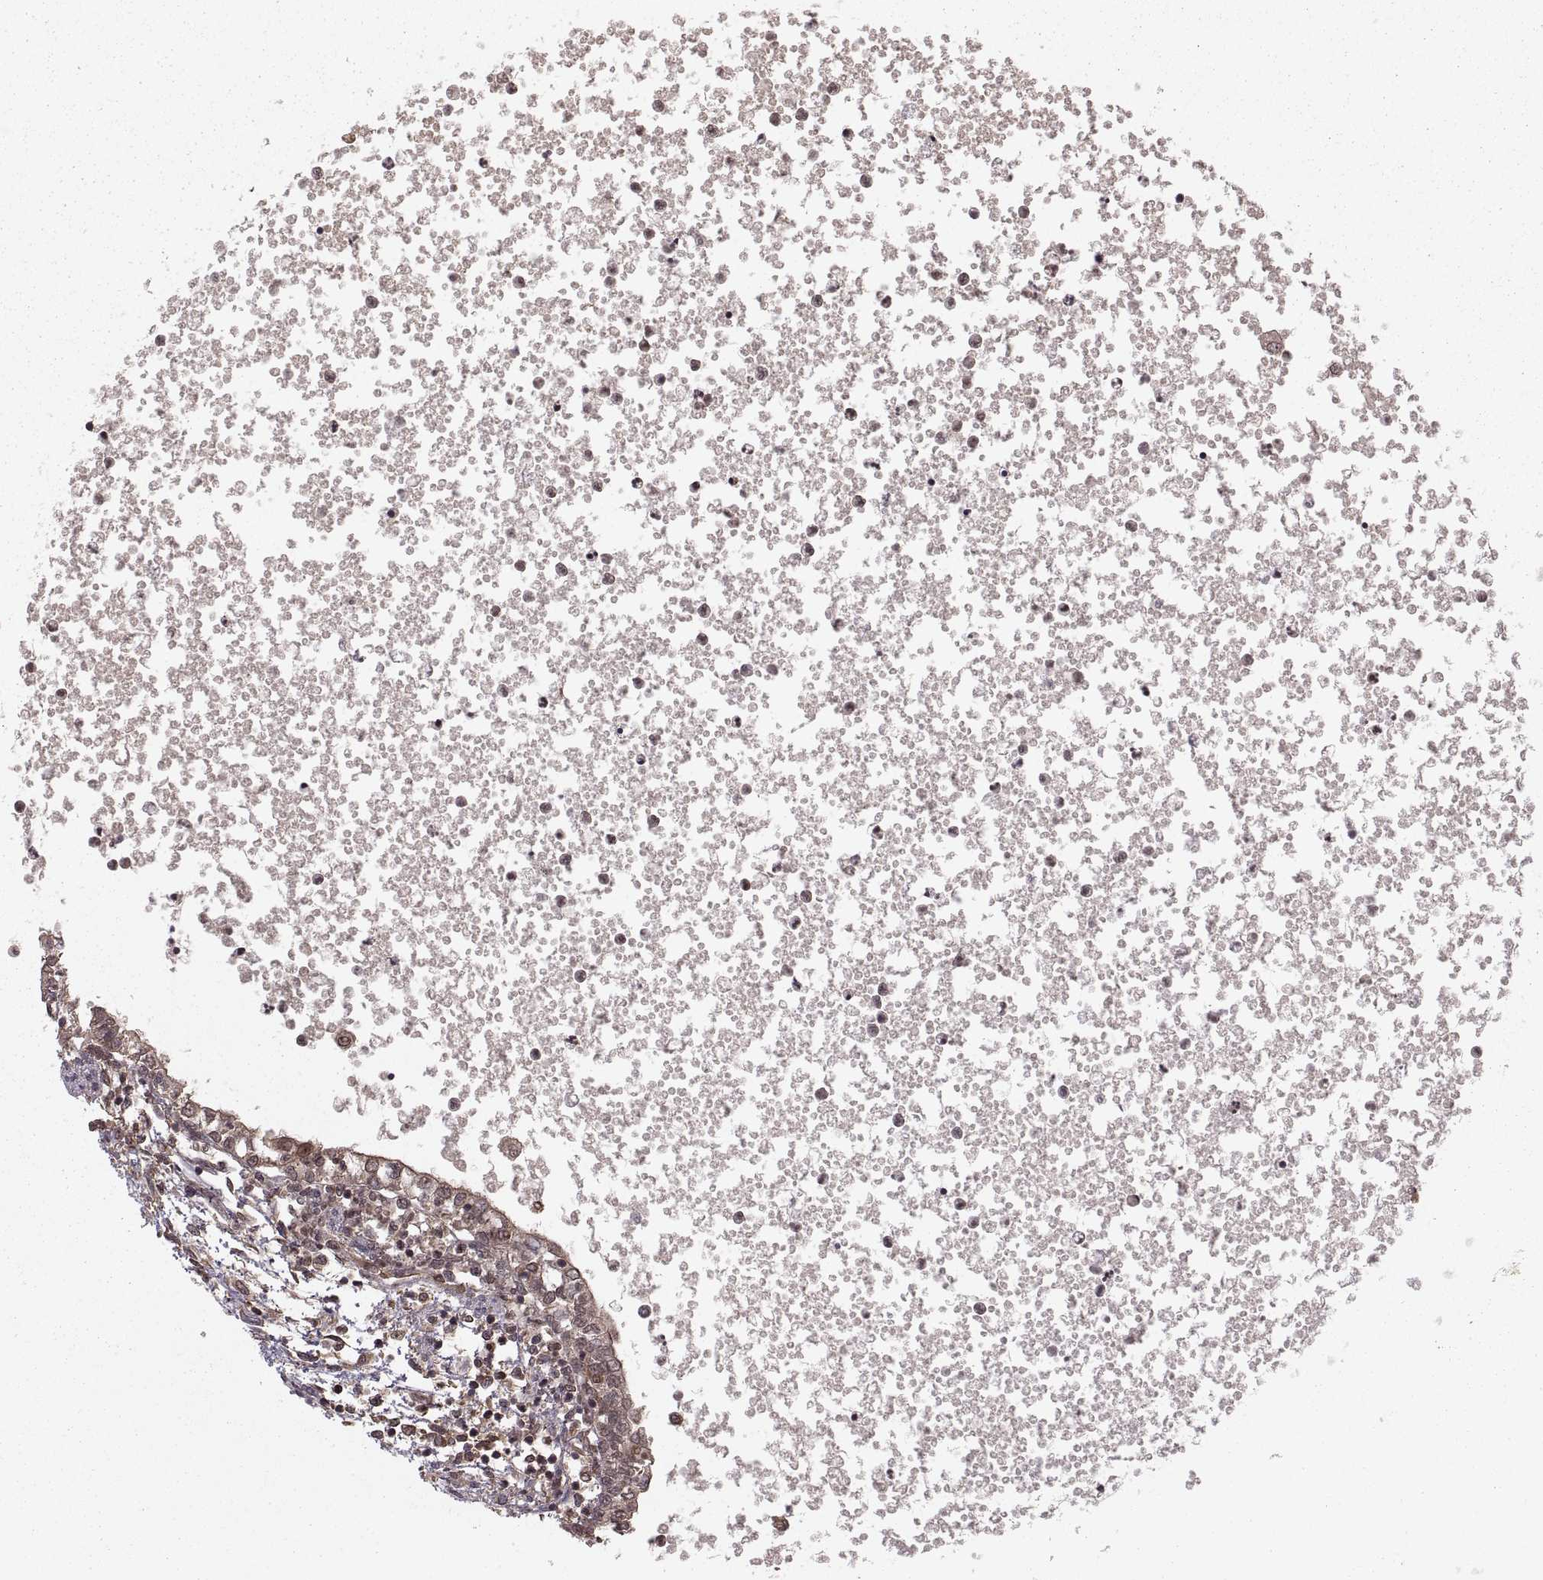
{"staining": {"intensity": "weak", "quantity": ">75%", "location": "cytoplasmic/membranous"}, "tissue": "testis cancer", "cell_type": "Tumor cells", "image_type": "cancer", "snomed": [{"axis": "morphology", "description": "Carcinoma, Embryonal, NOS"}, {"axis": "topography", "description": "Testis"}], "caption": "Tumor cells display low levels of weak cytoplasmic/membranous expression in approximately >75% of cells in testis cancer. The protein of interest is shown in brown color, while the nuclei are stained blue.", "gene": "DEDD", "patient": {"sex": "male", "age": 37}}